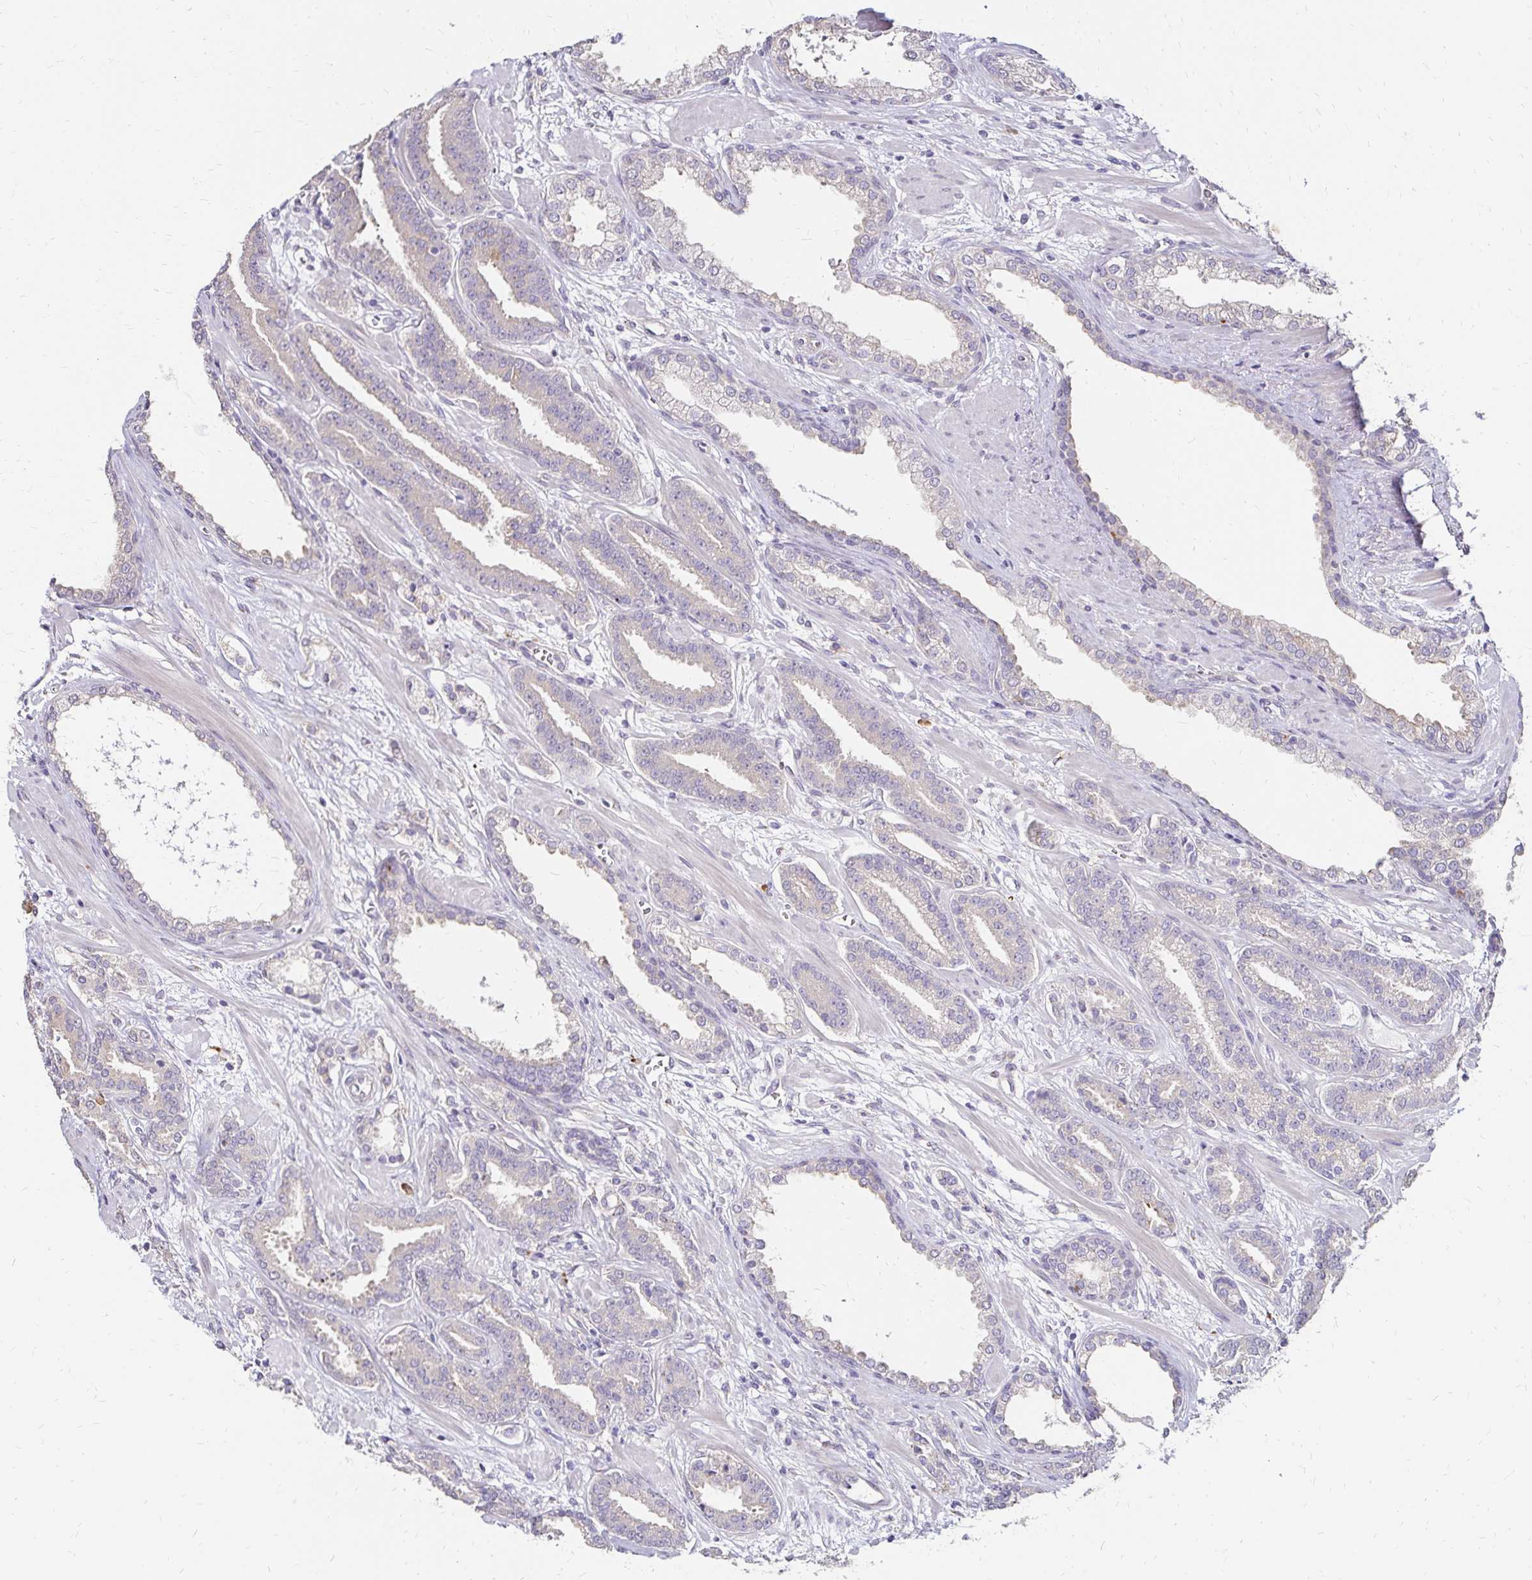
{"staining": {"intensity": "negative", "quantity": "none", "location": "none"}, "tissue": "prostate cancer", "cell_type": "Tumor cells", "image_type": "cancer", "snomed": [{"axis": "morphology", "description": "Adenocarcinoma, High grade"}, {"axis": "topography", "description": "Prostate"}], "caption": "There is no significant expression in tumor cells of prostate cancer.", "gene": "PRIMA1", "patient": {"sex": "male", "age": 60}}